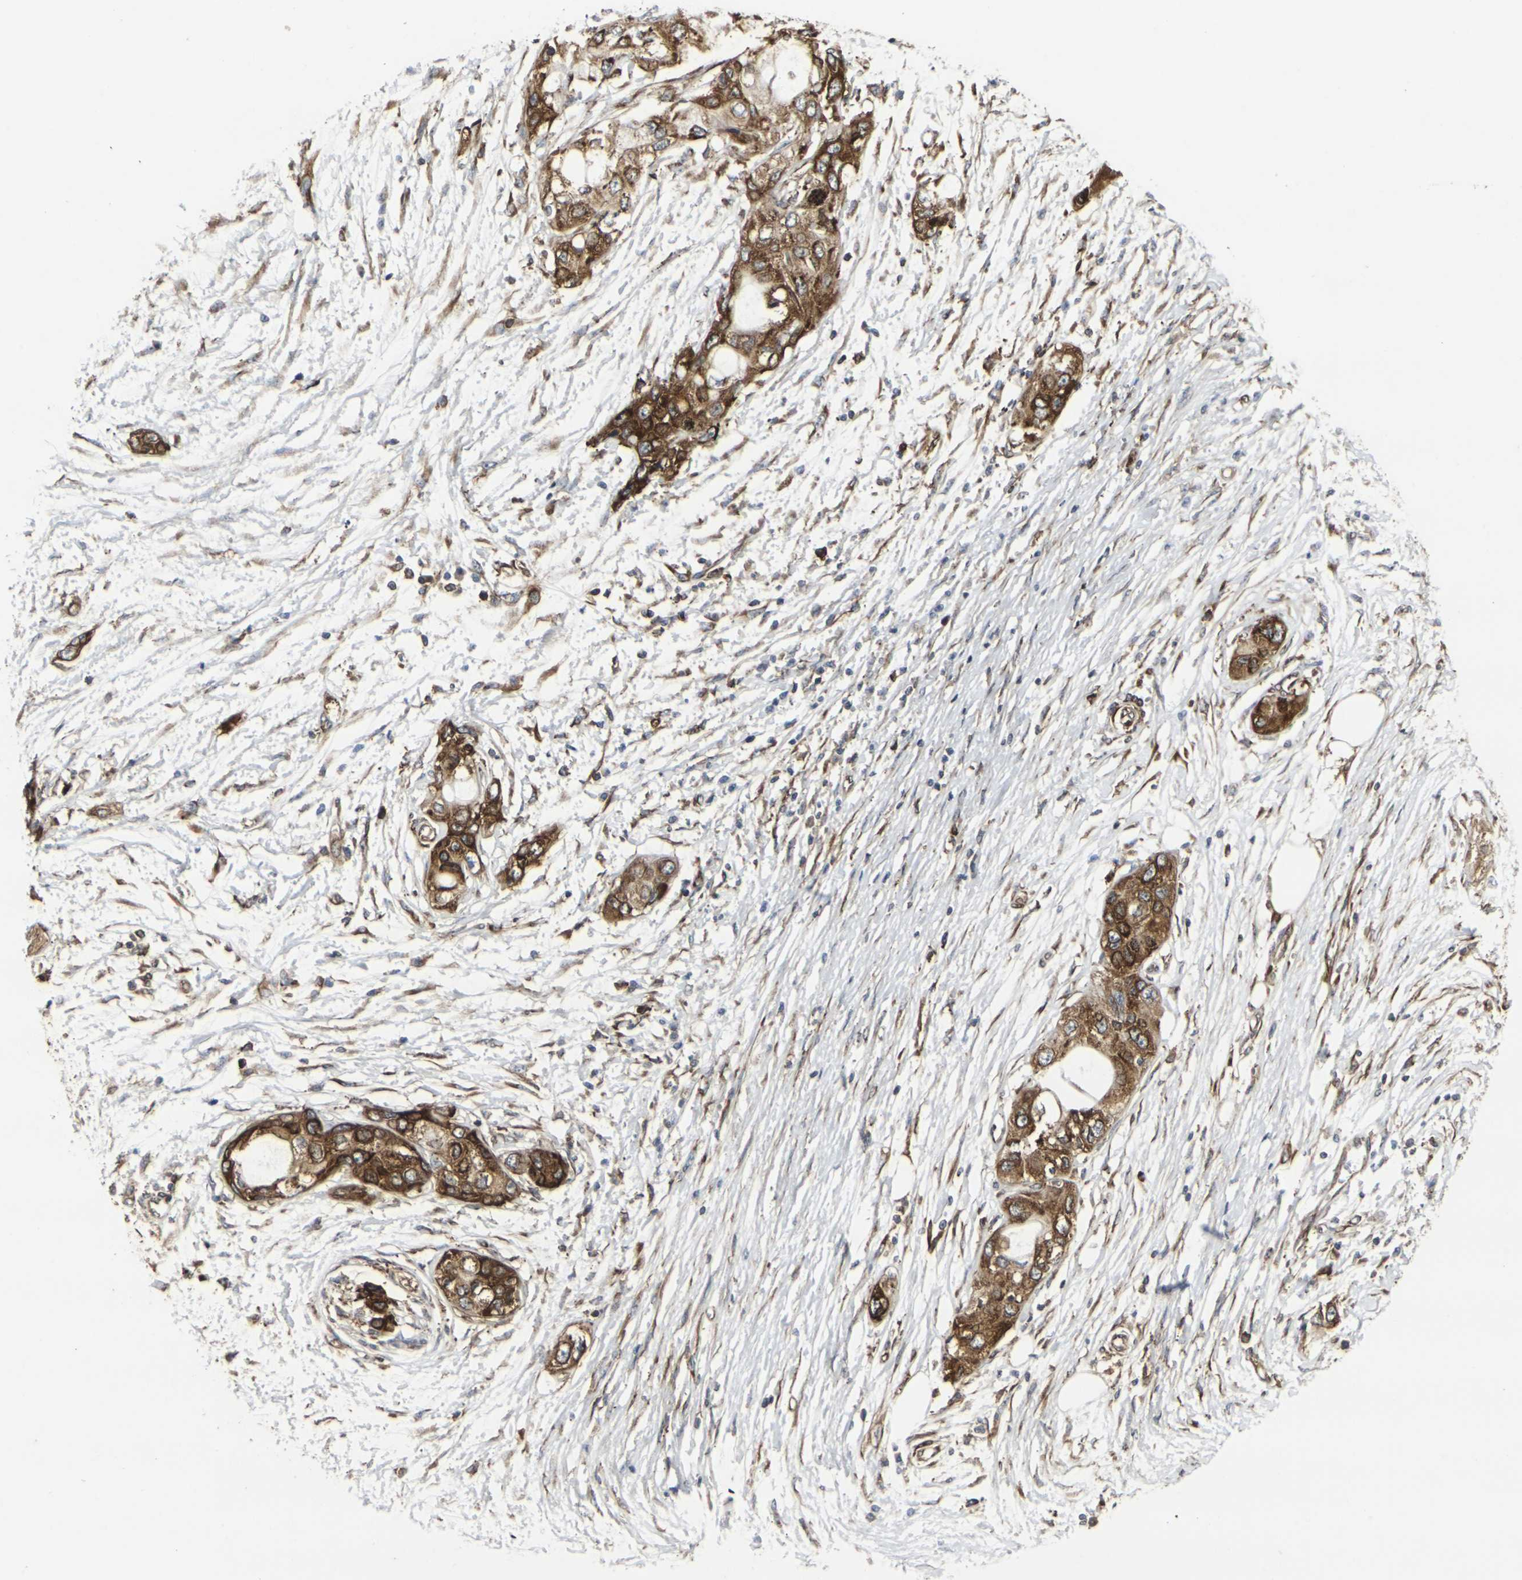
{"staining": {"intensity": "strong", "quantity": ">75%", "location": "cytoplasmic/membranous"}, "tissue": "pancreatic cancer", "cell_type": "Tumor cells", "image_type": "cancer", "snomed": [{"axis": "morphology", "description": "Adenocarcinoma, NOS"}, {"axis": "topography", "description": "Pancreas"}], "caption": "Pancreatic cancer (adenocarcinoma) stained with immunohistochemistry (IHC) reveals strong cytoplasmic/membranous positivity in approximately >75% of tumor cells.", "gene": "MARCHF2", "patient": {"sex": "female", "age": 70}}